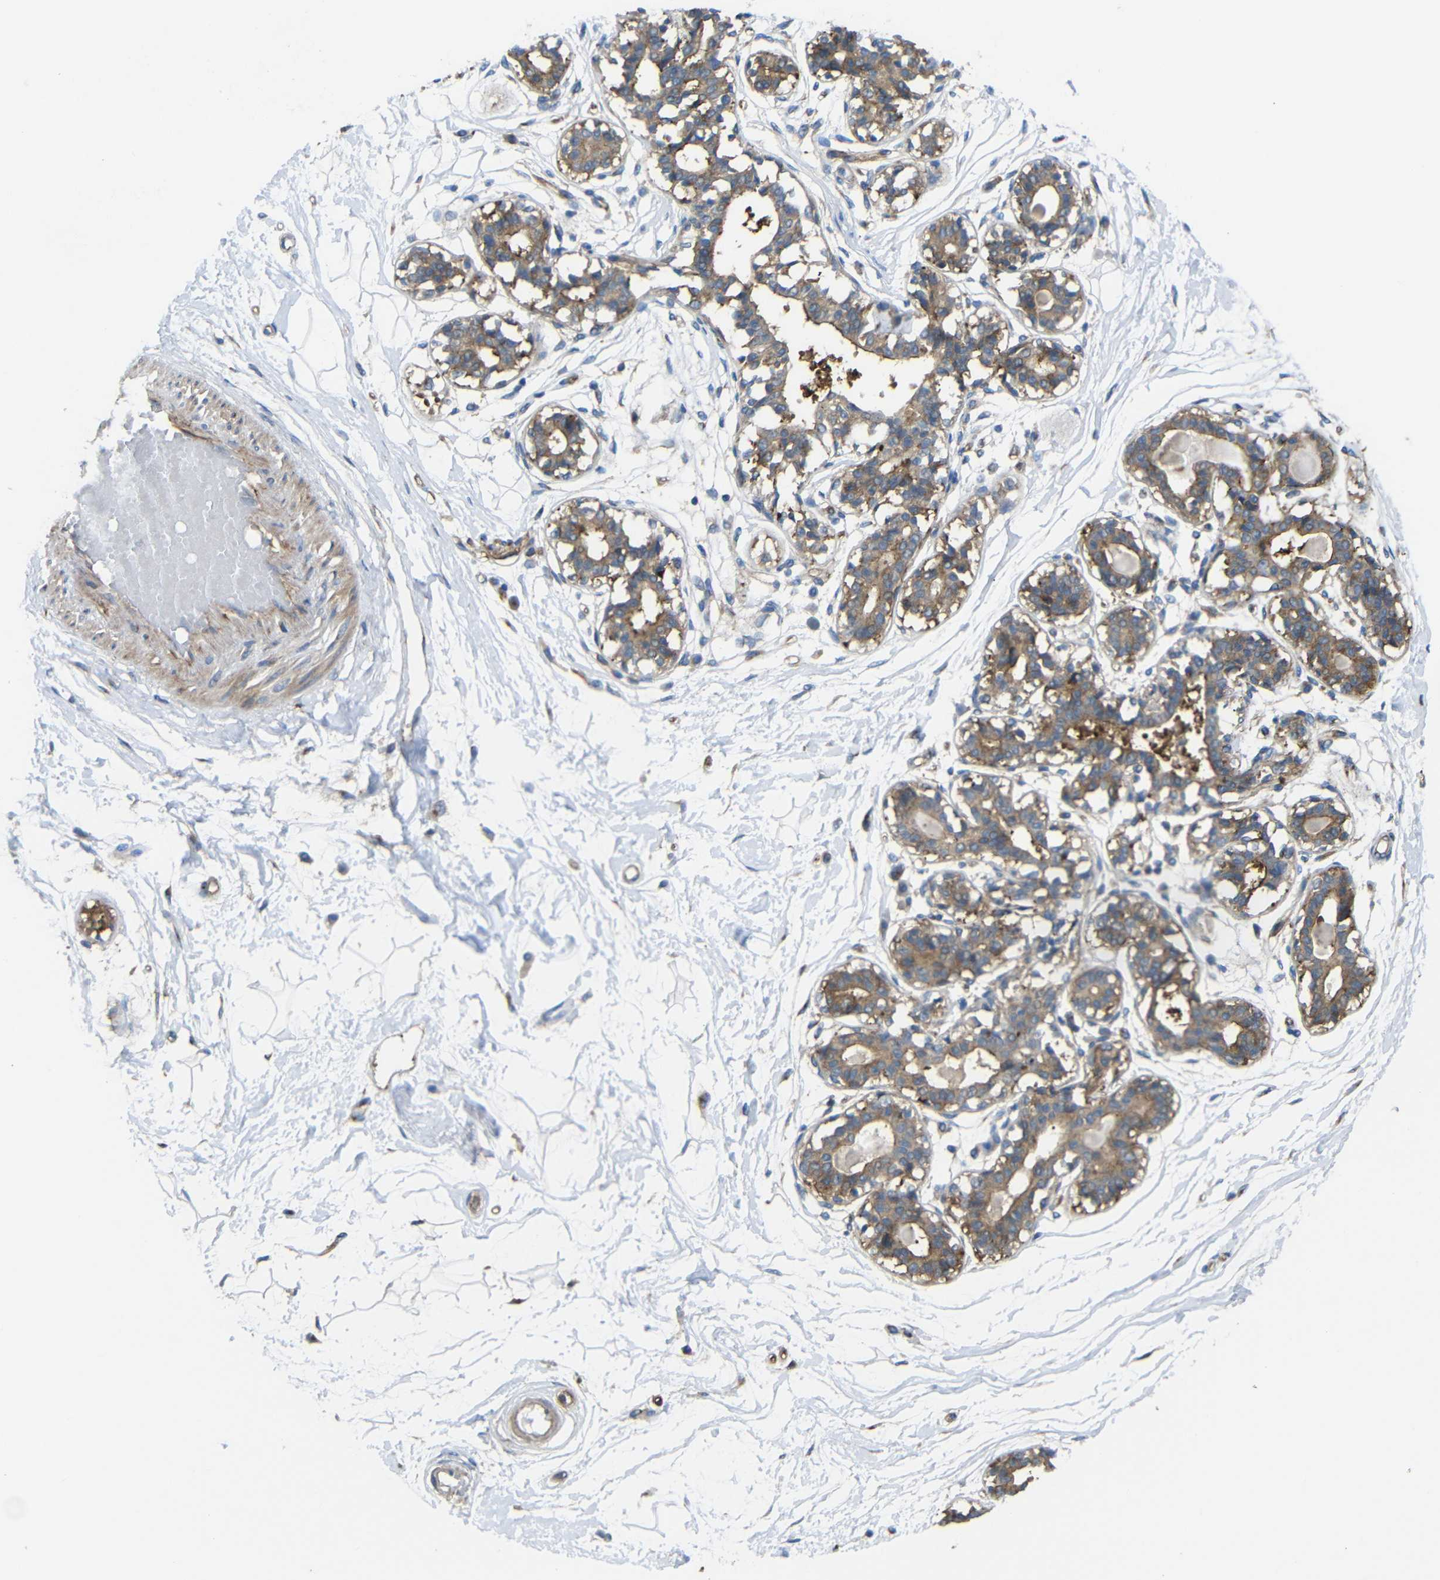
{"staining": {"intensity": "negative", "quantity": "none", "location": "none"}, "tissue": "breast", "cell_type": "Adipocytes", "image_type": "normal", "snomed": [{"axis": "morphology", "description": "Normal tissue, NOS"}, {"axis": "topography", "description": "Breast"}], "caption": "This histopathology image is of unremarkable breast stained with immunohistochemistry (IHC) to label a protein in brown with the nuclei are counter-stained blue. There is no positivity in adipocytes. (DAB immunohistochemistry (IHC) visualized using brightfield microscopy, high magnification).", "gene": "SYPL1", "patient": {"sex": "female", "age": 45}}